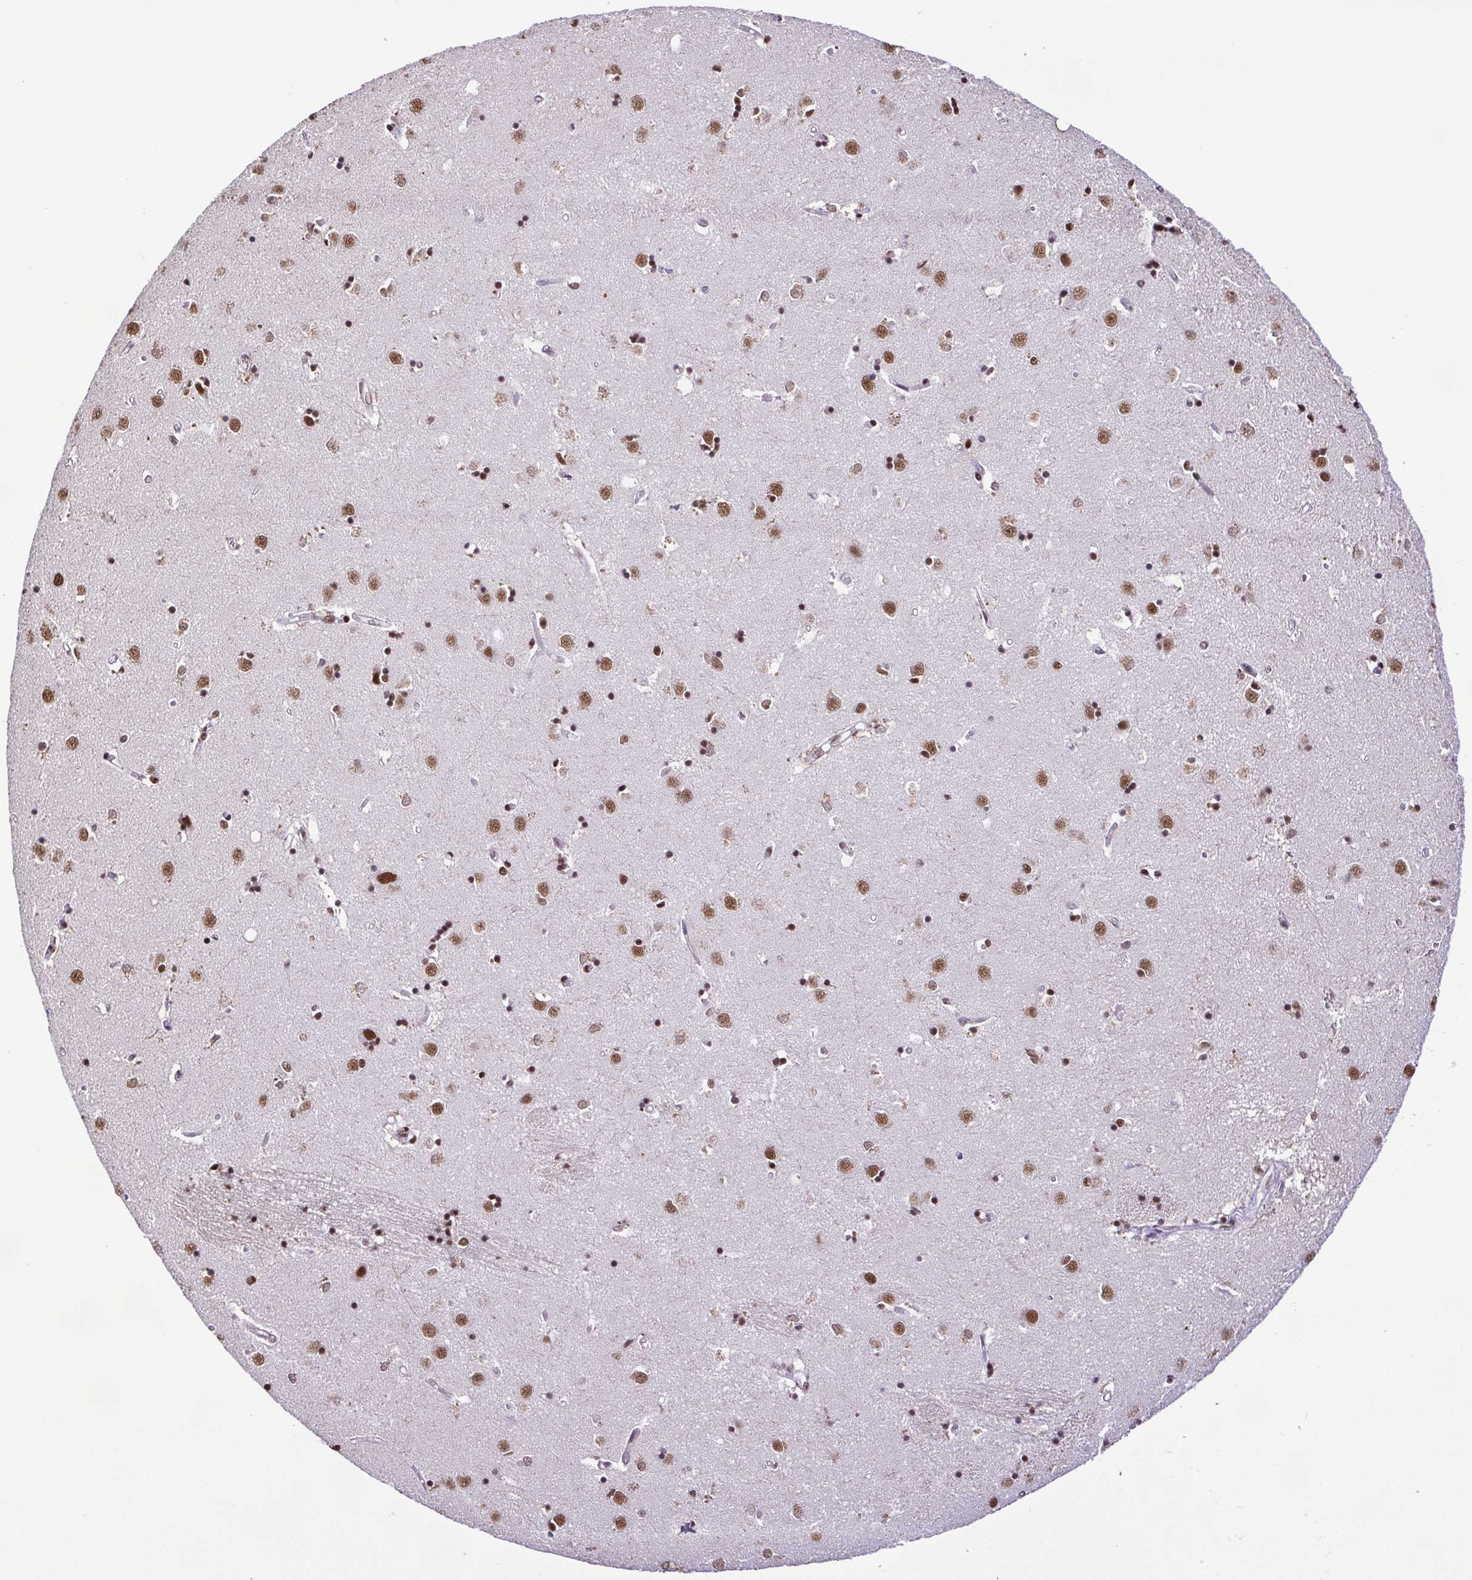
{"staining": {"intensity": "moderate", "quantity": ">75%", "location": "nuclear"}, "tissue": "caudate", "cell_type": "Glial cells", "image_type": "normal", "snomed": [{"axis": "morphology", "description": "Normal tissue, NOS"}, {"axis": "topography", "description": "Lateral ventricle wall"}], "caption": "Immunohistochemistry (IHC) of normal human caudate displays medium levels of moderate nuclear positivity in about >75% of glial cells.", "gene": "TRIM28", "patient": {"sex": "male", "age": 54}}